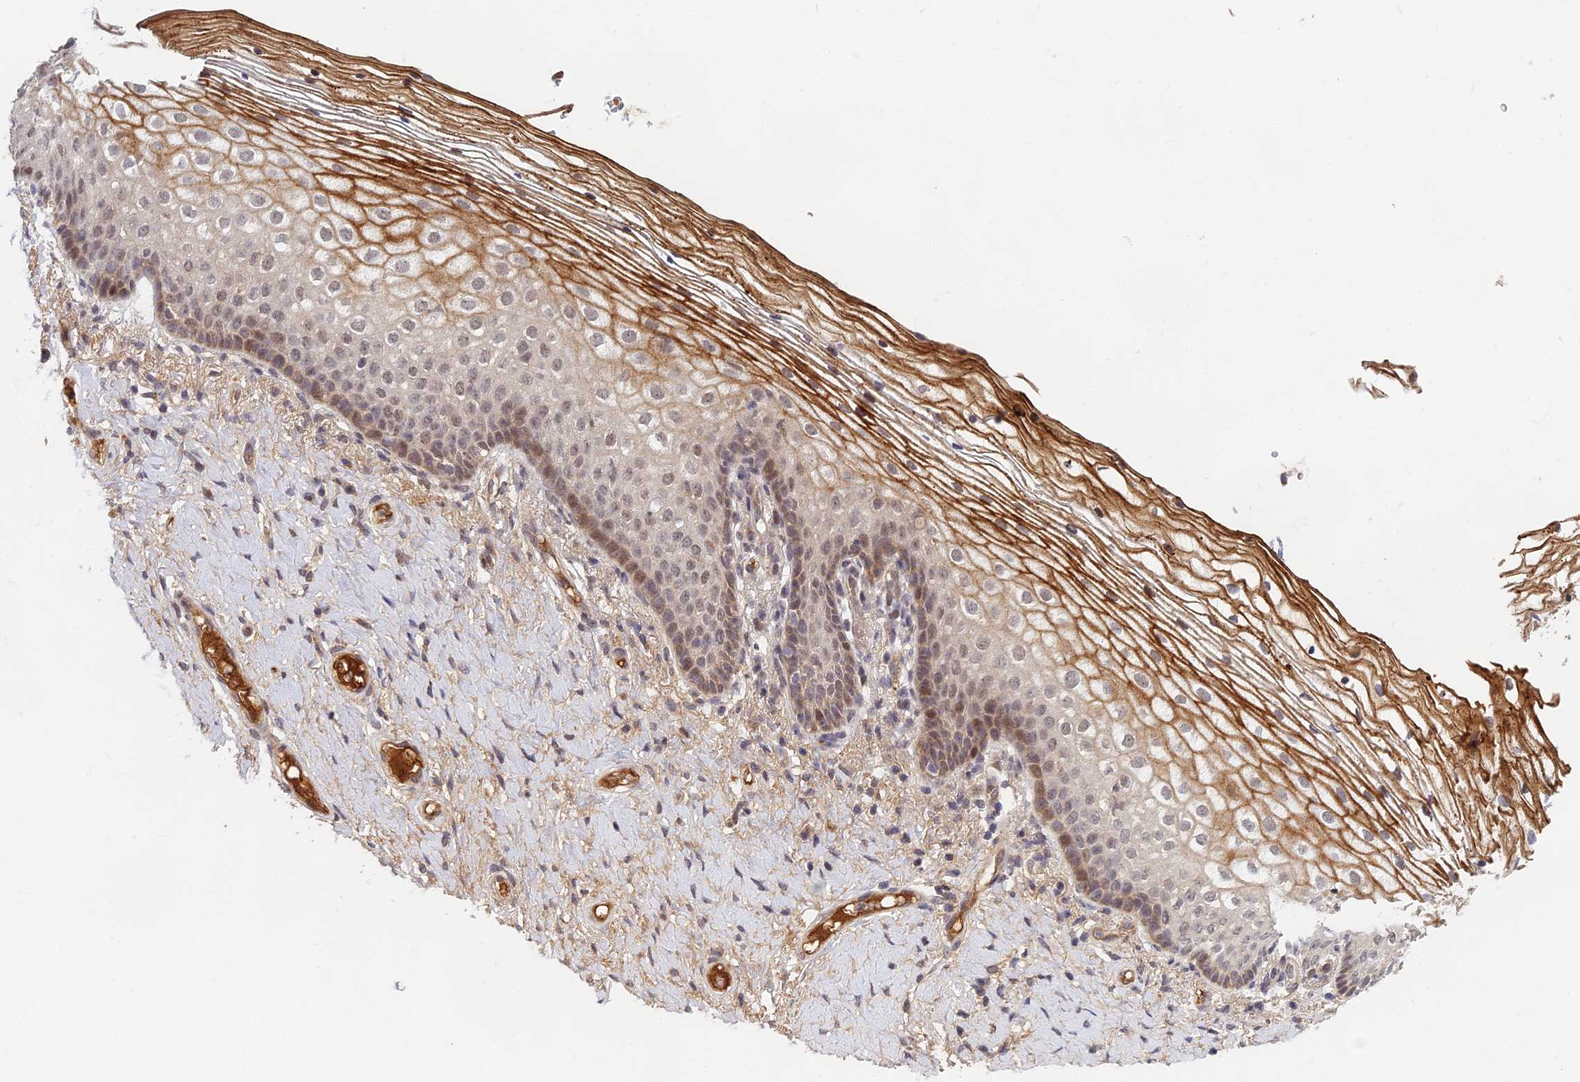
{"staining": {"intensity": "strong", "quantity": "<25%", "location": "cytoplasmic/membranous"}, "tissue": "vagina", "cell_type": "Squamous epithelial cells", "image_type": "normal", "snomed": [{"axis": "morphology", "description": "Normal tissue, NOS"}, {"axis": "topography", "description": "Vagina"}], "caption": "Strong cytoplasmic/membranous expression for a protein is seen in about <25% of squamous epithelial cells of normal vagina using immunohistochemistry (IHC).", "gene": "EARS2", "patient": {"sex": "female", "age": 60}}